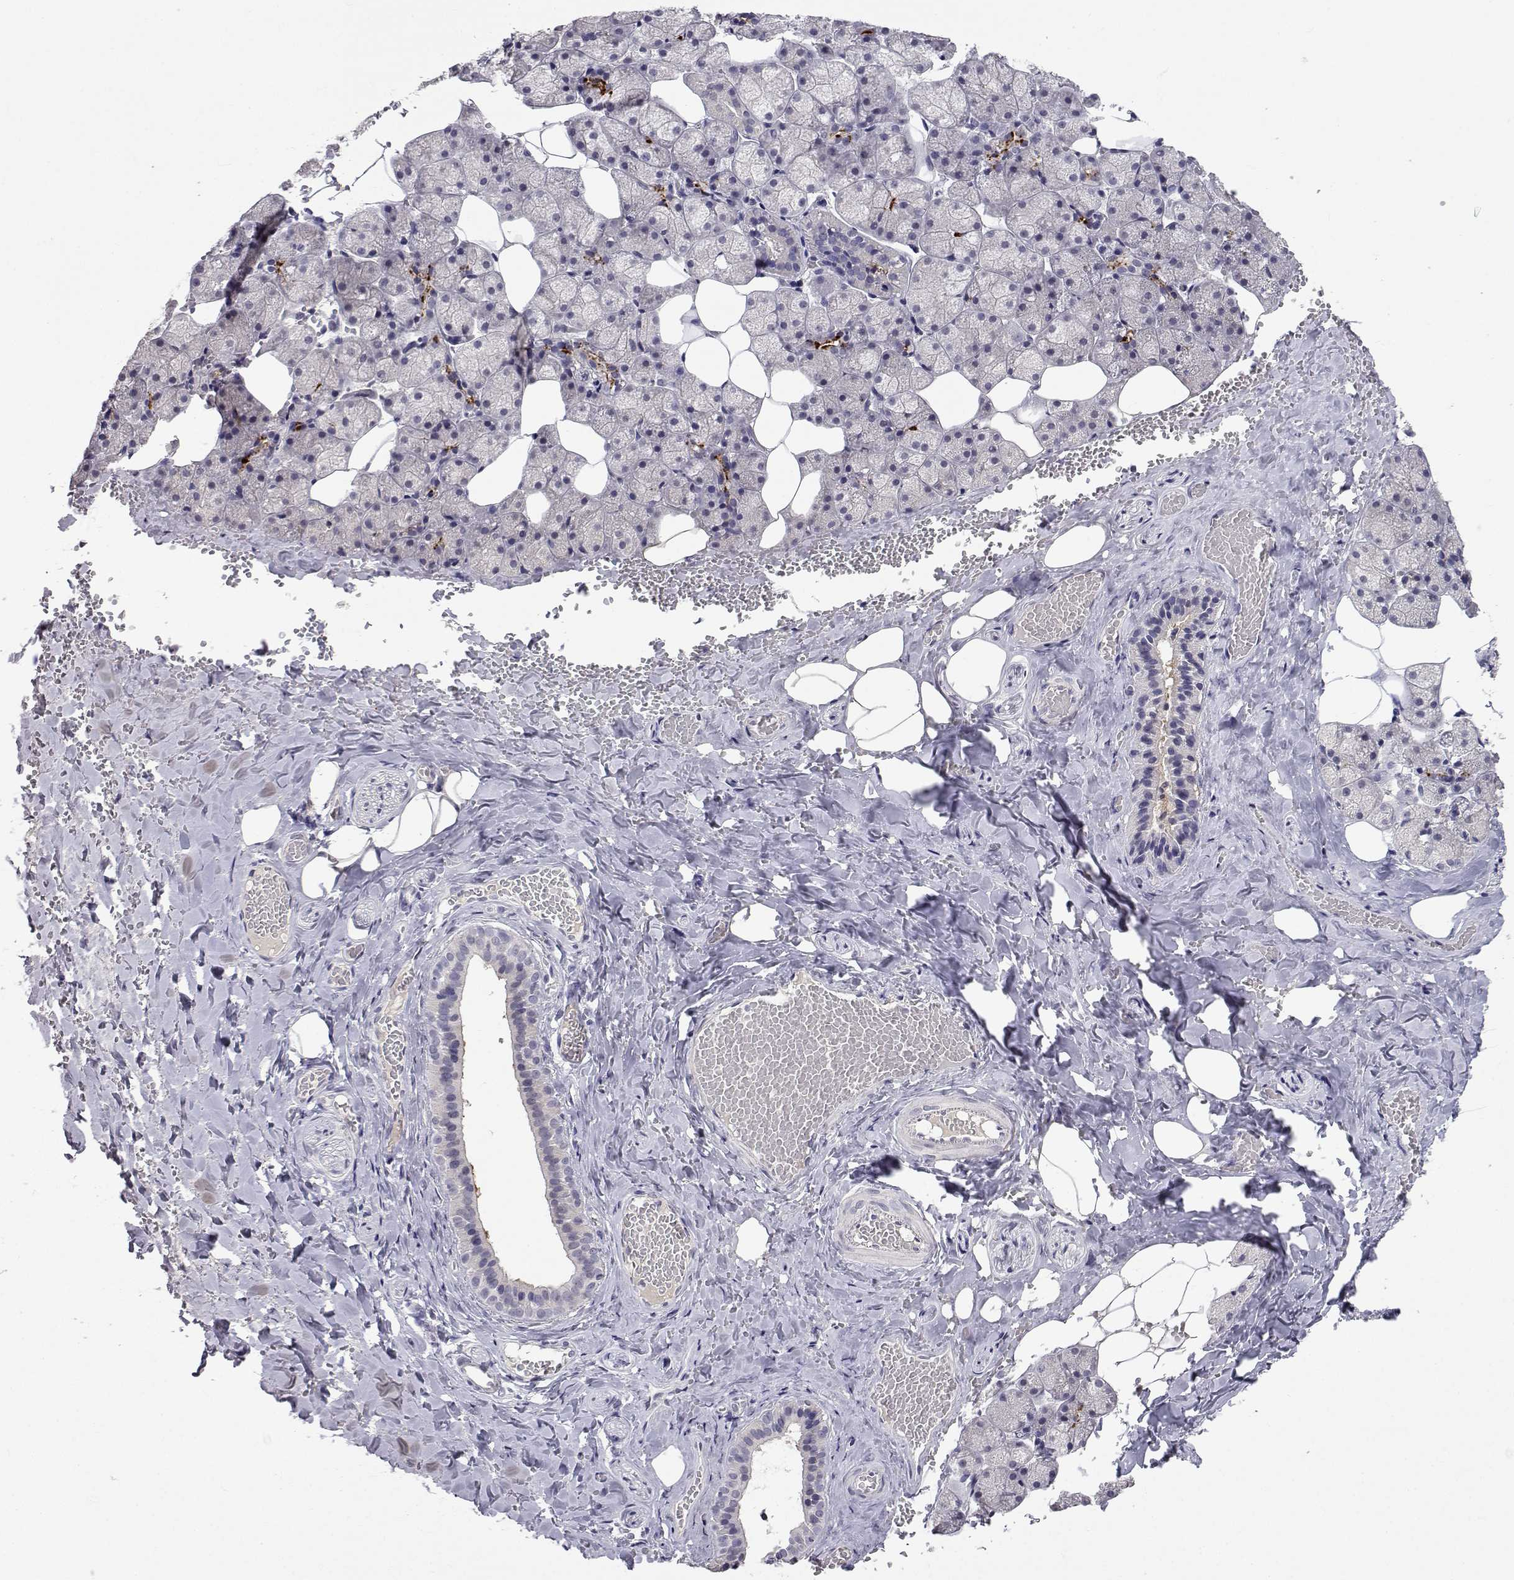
{"staining": {"intensity": "negative", "quantity": "none", "location": "none"}, "tissue": "salivary gland", "cell_type": "Glandular cells", "image_type": "normal", "snomed": [{"axis": "morphology", "description": "Normal tissue, NOS"}, {"axis": "topography", "description": "Salivary gland"}], "caption": "High power microscopy image of an immunohistochemistry (IHC) photomicrograph of unremarkable salivary gland, revealing no significant staining in glandular cells.", "gene": "SLC6A3", "patient": {"sex": "male", "age": 38}}